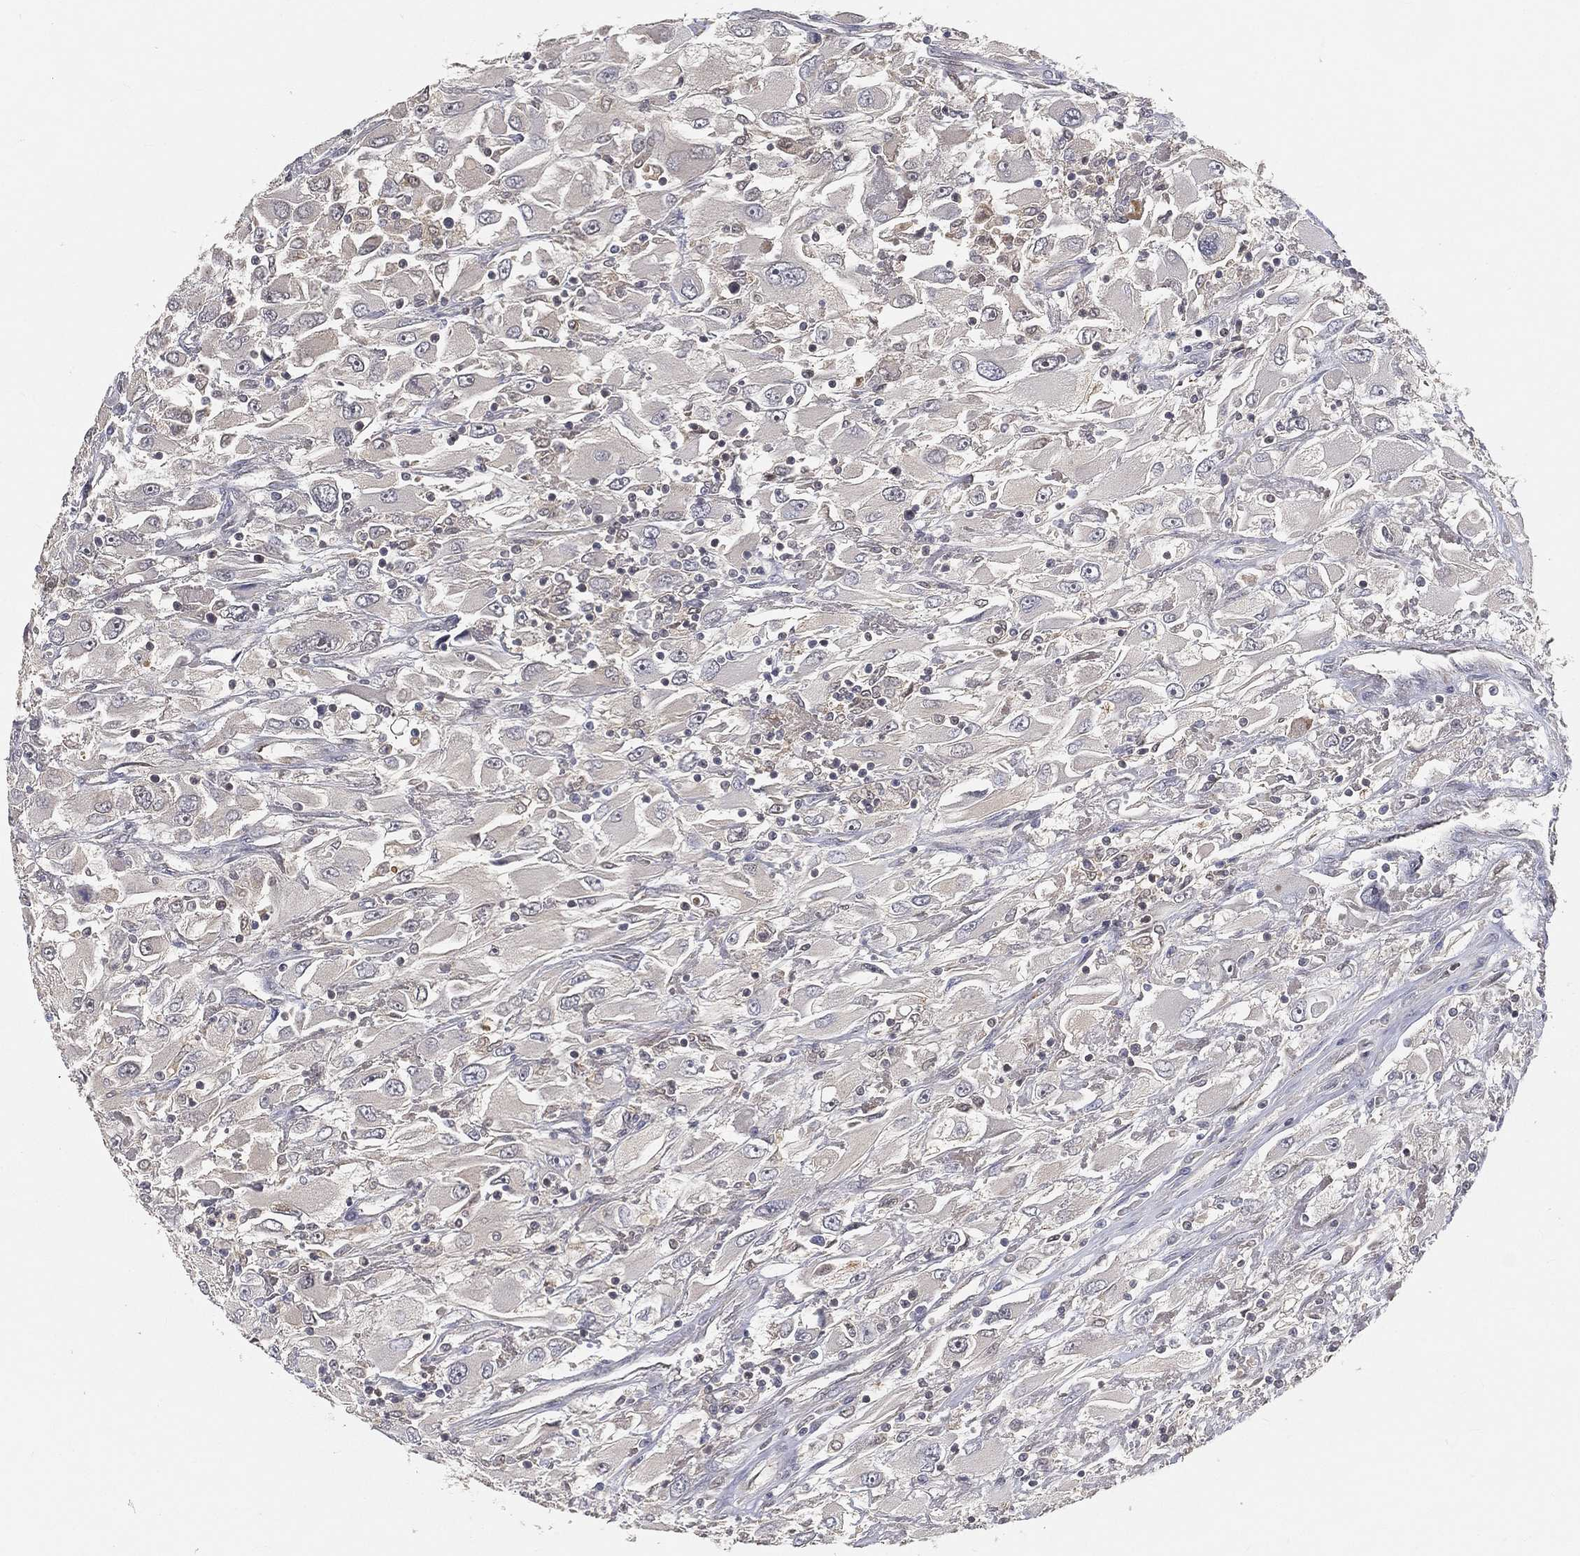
{"staining": {"intensity": "weak", "quantity": "<25%", "location": "cytoplasmic/membranous"}, "tissue": "renal cancer", "cell_type": "Tumor cells", "image_type": "cancer", "snomed": [{"axis": "morphology", "description": "Adenocarcinoma, NOS"}, {"axis": "topography", "description": "Kidney"}], "caption": "Adenocarcinoma (renal) was stained to show a protein in brown. There is no significant positivity in tumor cells. (Brightfield microscopy of DAB (3,3'-diaminobenzidine) immunohistochemistry at high magnification).", "gene": "MAPK1", "patient": {"sex": "female", "age": 52}}